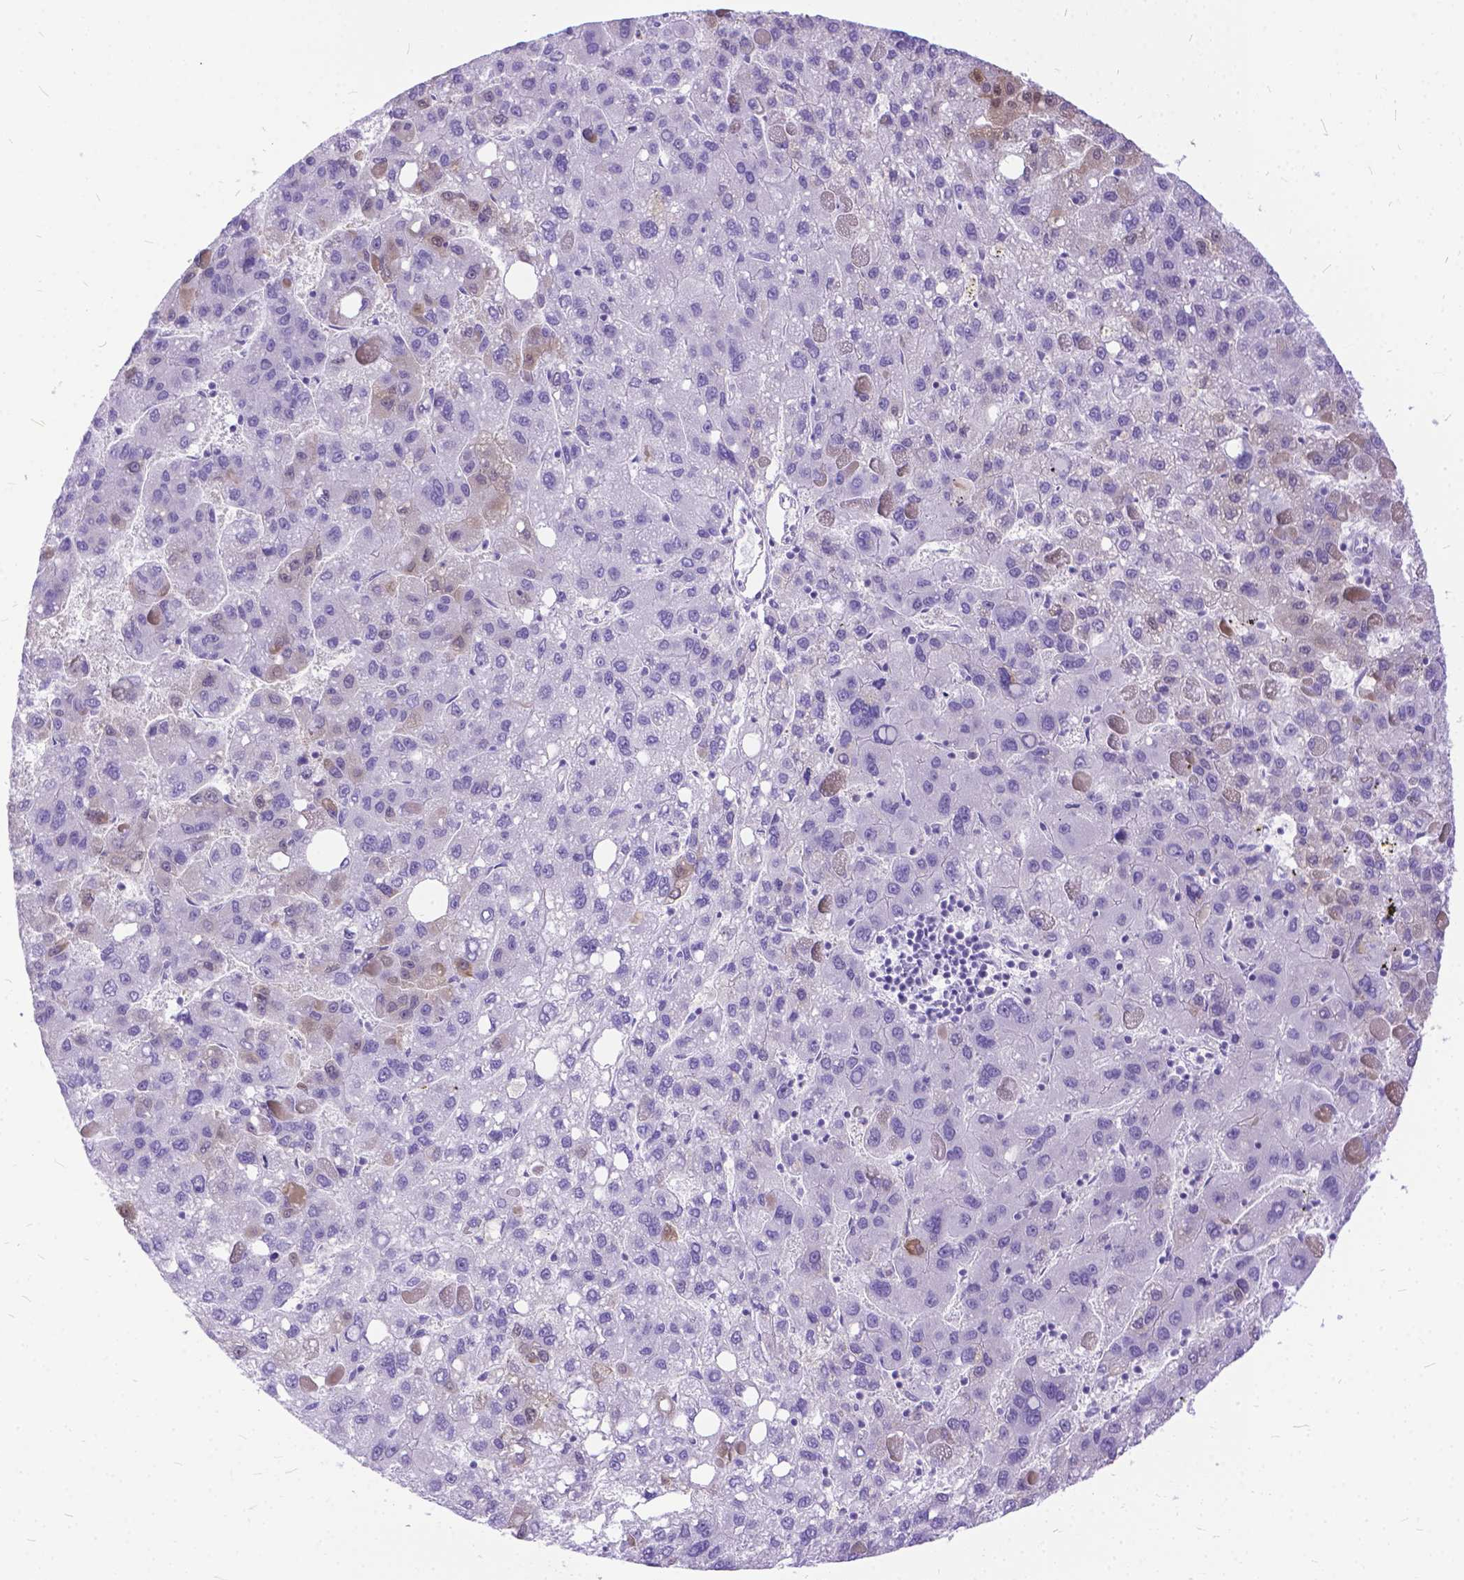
{"staining": {"intensity": "weak", "quantity": "<25%", "location": "cytoplasmic/membranous,nuclear"}, "tissue": "liver cancer", "cell_type": "Tumor cells", "image_type": "cancer", "snomed": [{"axis": "morphology", "description": "Carcinoma, Hepatocellular, NOS"}, {"axis": "topography", "description": "Liver"}], "caption": "This is a histopathology image of IHC staining of hepatocellular carcinoma (liver), which shows no positivity in tumor cells.", "gene": "TMEM169", "patient": {"sex": "female", "age": 82}}